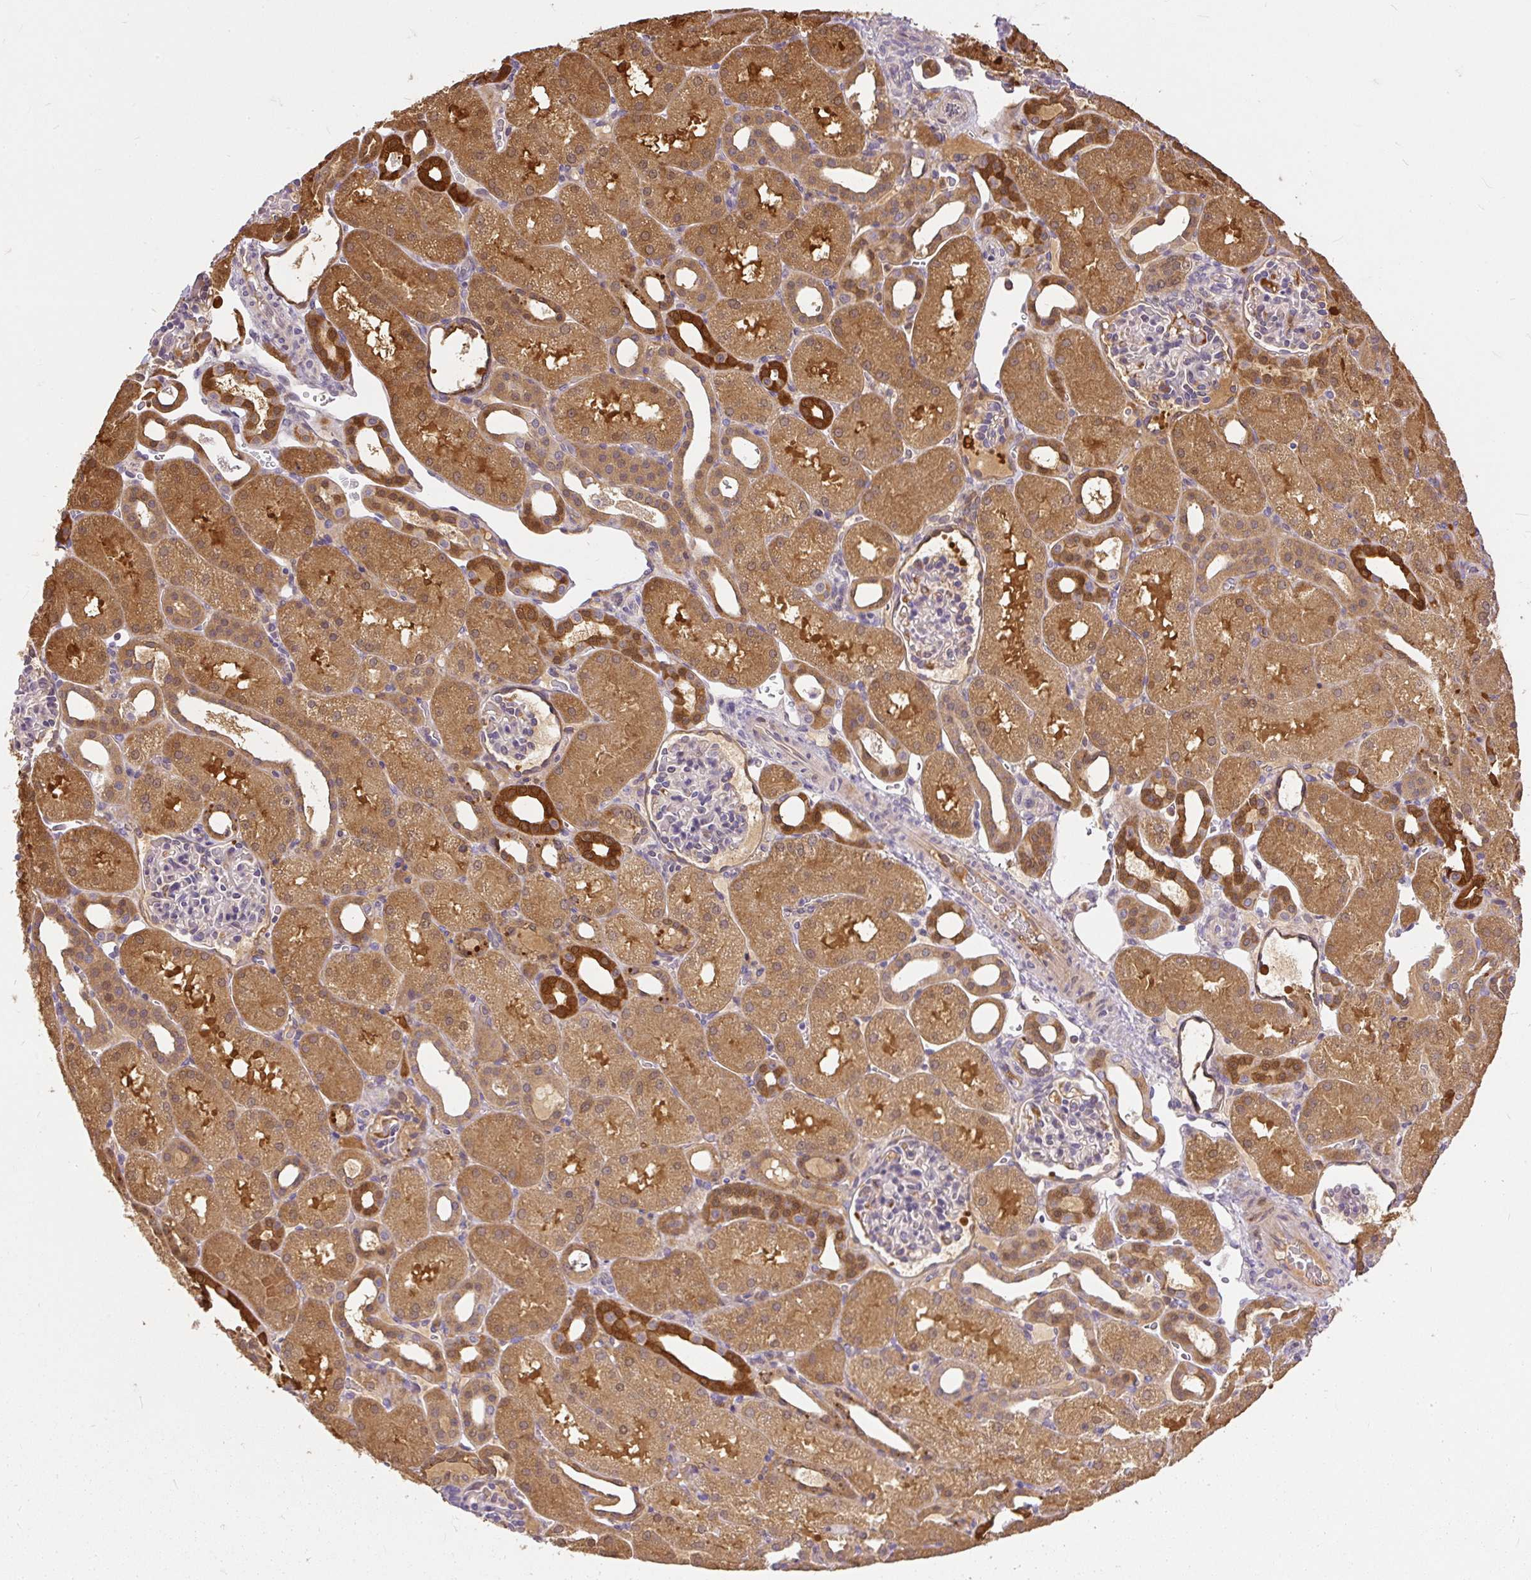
{"staining": {"intensity": "moderate", "quantity": "<25%", "location": "cytoplasmic/membranous"}, "tissue": "kidney", "cell_type": "Cells in glomeruli", "image_type": "normal", "snomed": [{"axis": "morphology", "description": "Normal tissue, NOS"}, {"axis": "topography", "description": "Kidney"}], "caption": "The histopathology image displays immunohistochemical staining of unremarkable kidney. There is moderate cytoplasmic/membranous expression is present in about <25% of cells in glomeruli.", "gene": "AP5S1", "patient": {"sex": "male", "age": 2}}